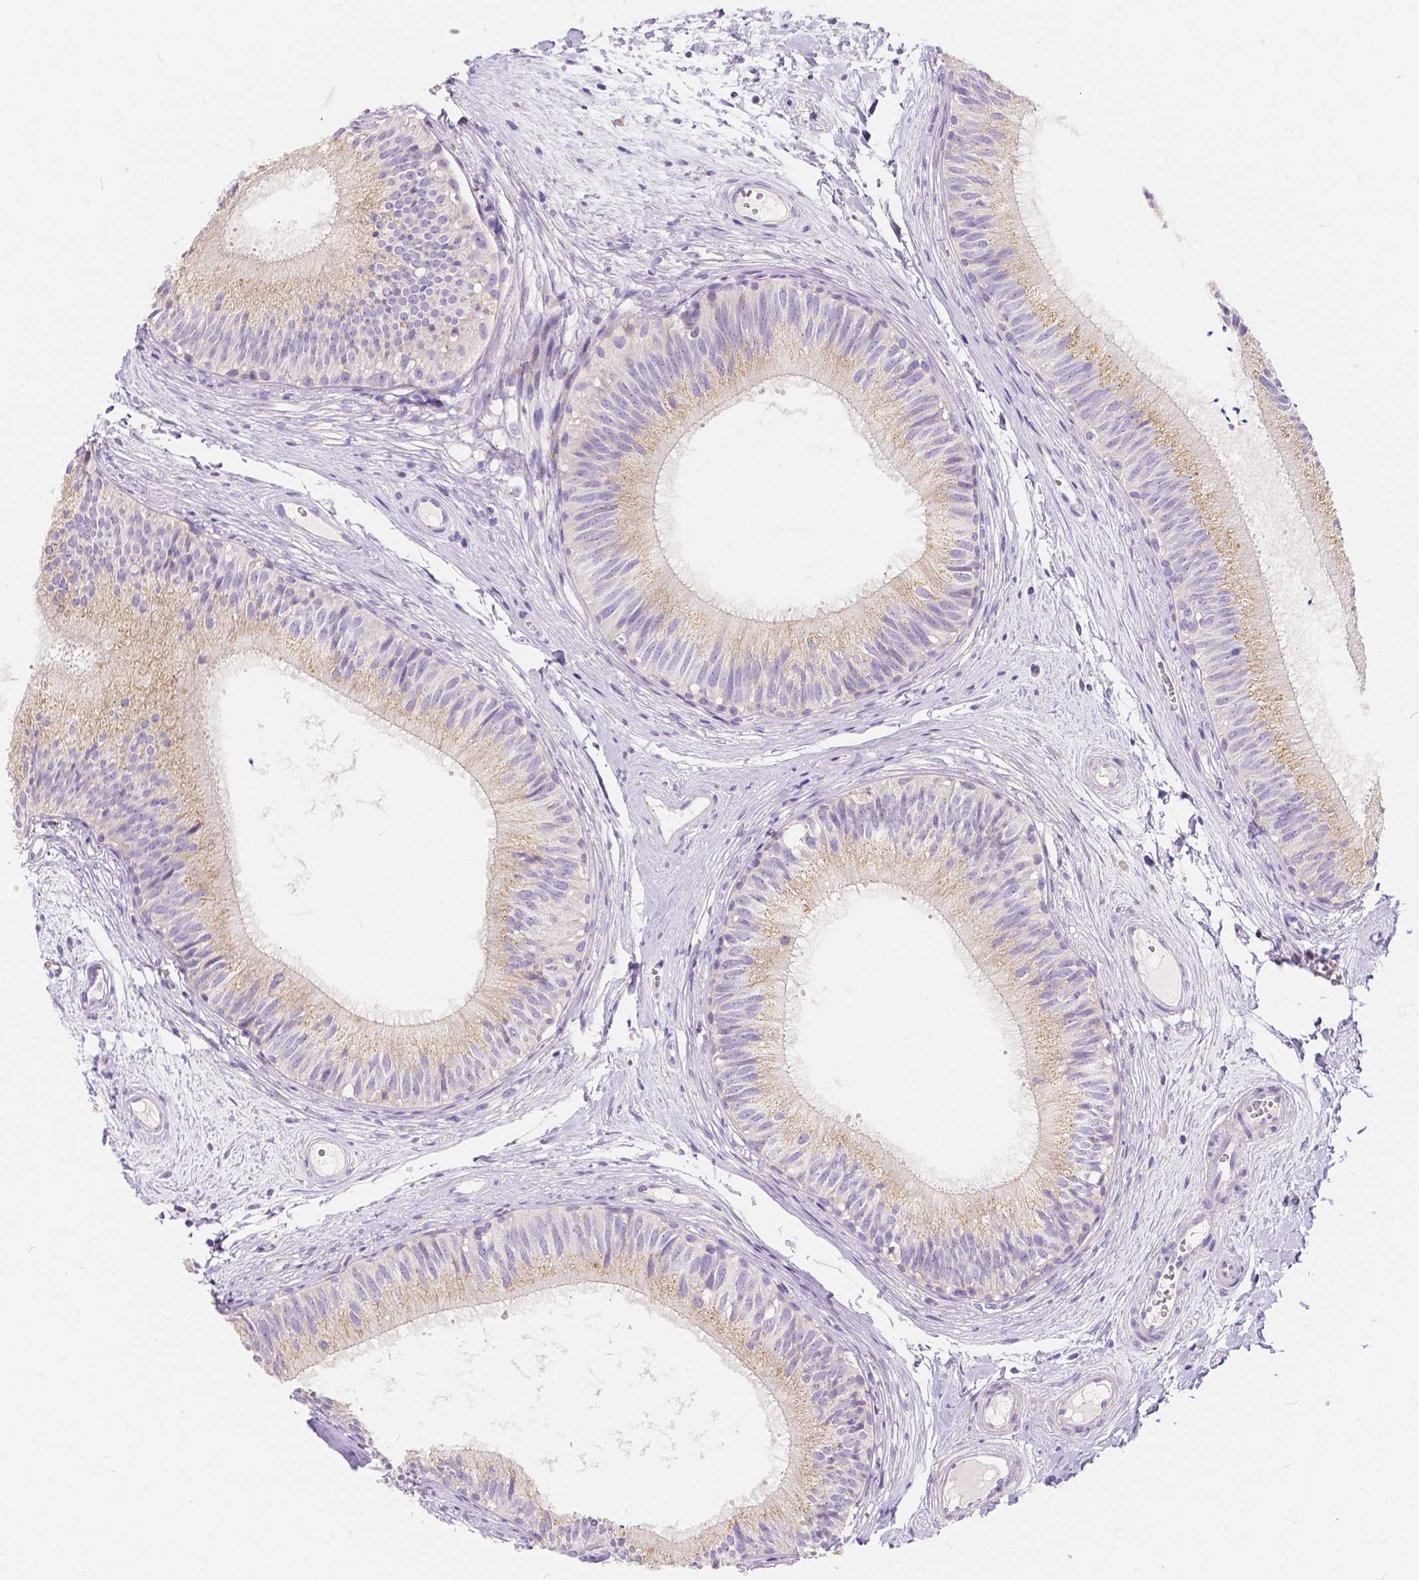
{"staining": {"intensity": "weak", "quantity": "25%-75%", "location": "cytoplasmic/membranous"}, "tissue": "epididymis", "cell_type": "Glandular cells", "image_type": "normal", "snomed": [{"axis": "morphology", "description": "Normal tissue, NOS"}, {"axis": "topography", "description": "Epididymis"}], "caption": "Benign epididymis exhibits weak cytoplasmic/membranous staining in about 25%-75% of glandular cells.", "gene": "RNF186", "patient": {"sex": "male", "age": 29}}